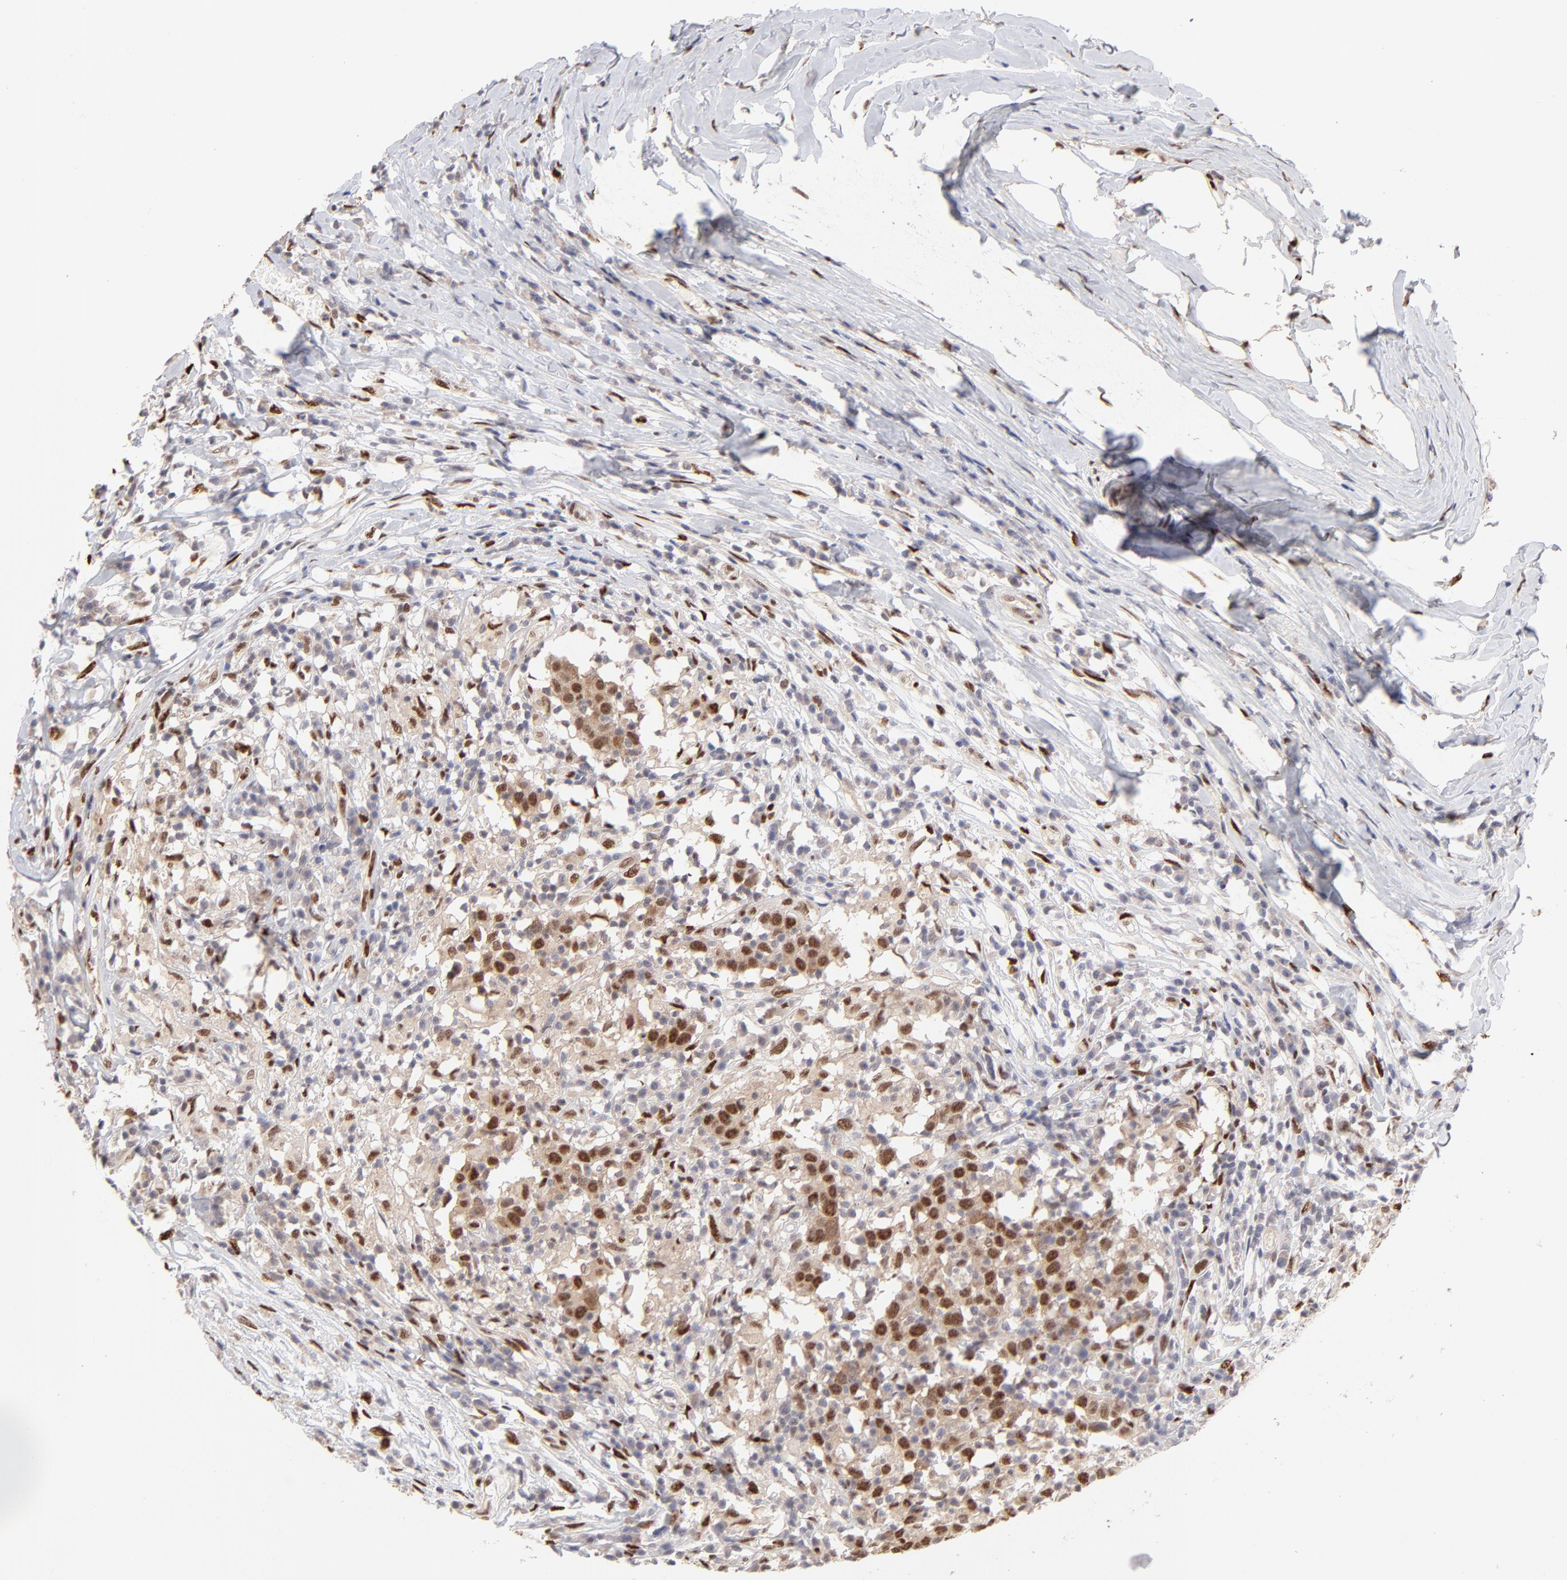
{"staining": {"intensity": "strong", "quantity": ">75%", "location": "nuclear"}, "tissue": "head and neck cancer", "cell_type": "Tumor cells", "image_type": "cancer", "snomed": [{"axis": "morphology", "description": "Adenocarcinoma, NOS"}, {"axis": "topography", "description": "Salivary gland"}, {"axis": "topography", "description": "Head-Neck"}], "caption": "Protein expression analysis of head and neck cancer (adenocarcinoma) reveals strong nuclear expression in about >75% of tumor cells.", "gene": "STAT3", "patient": {"sex": "female", "age": 65}}